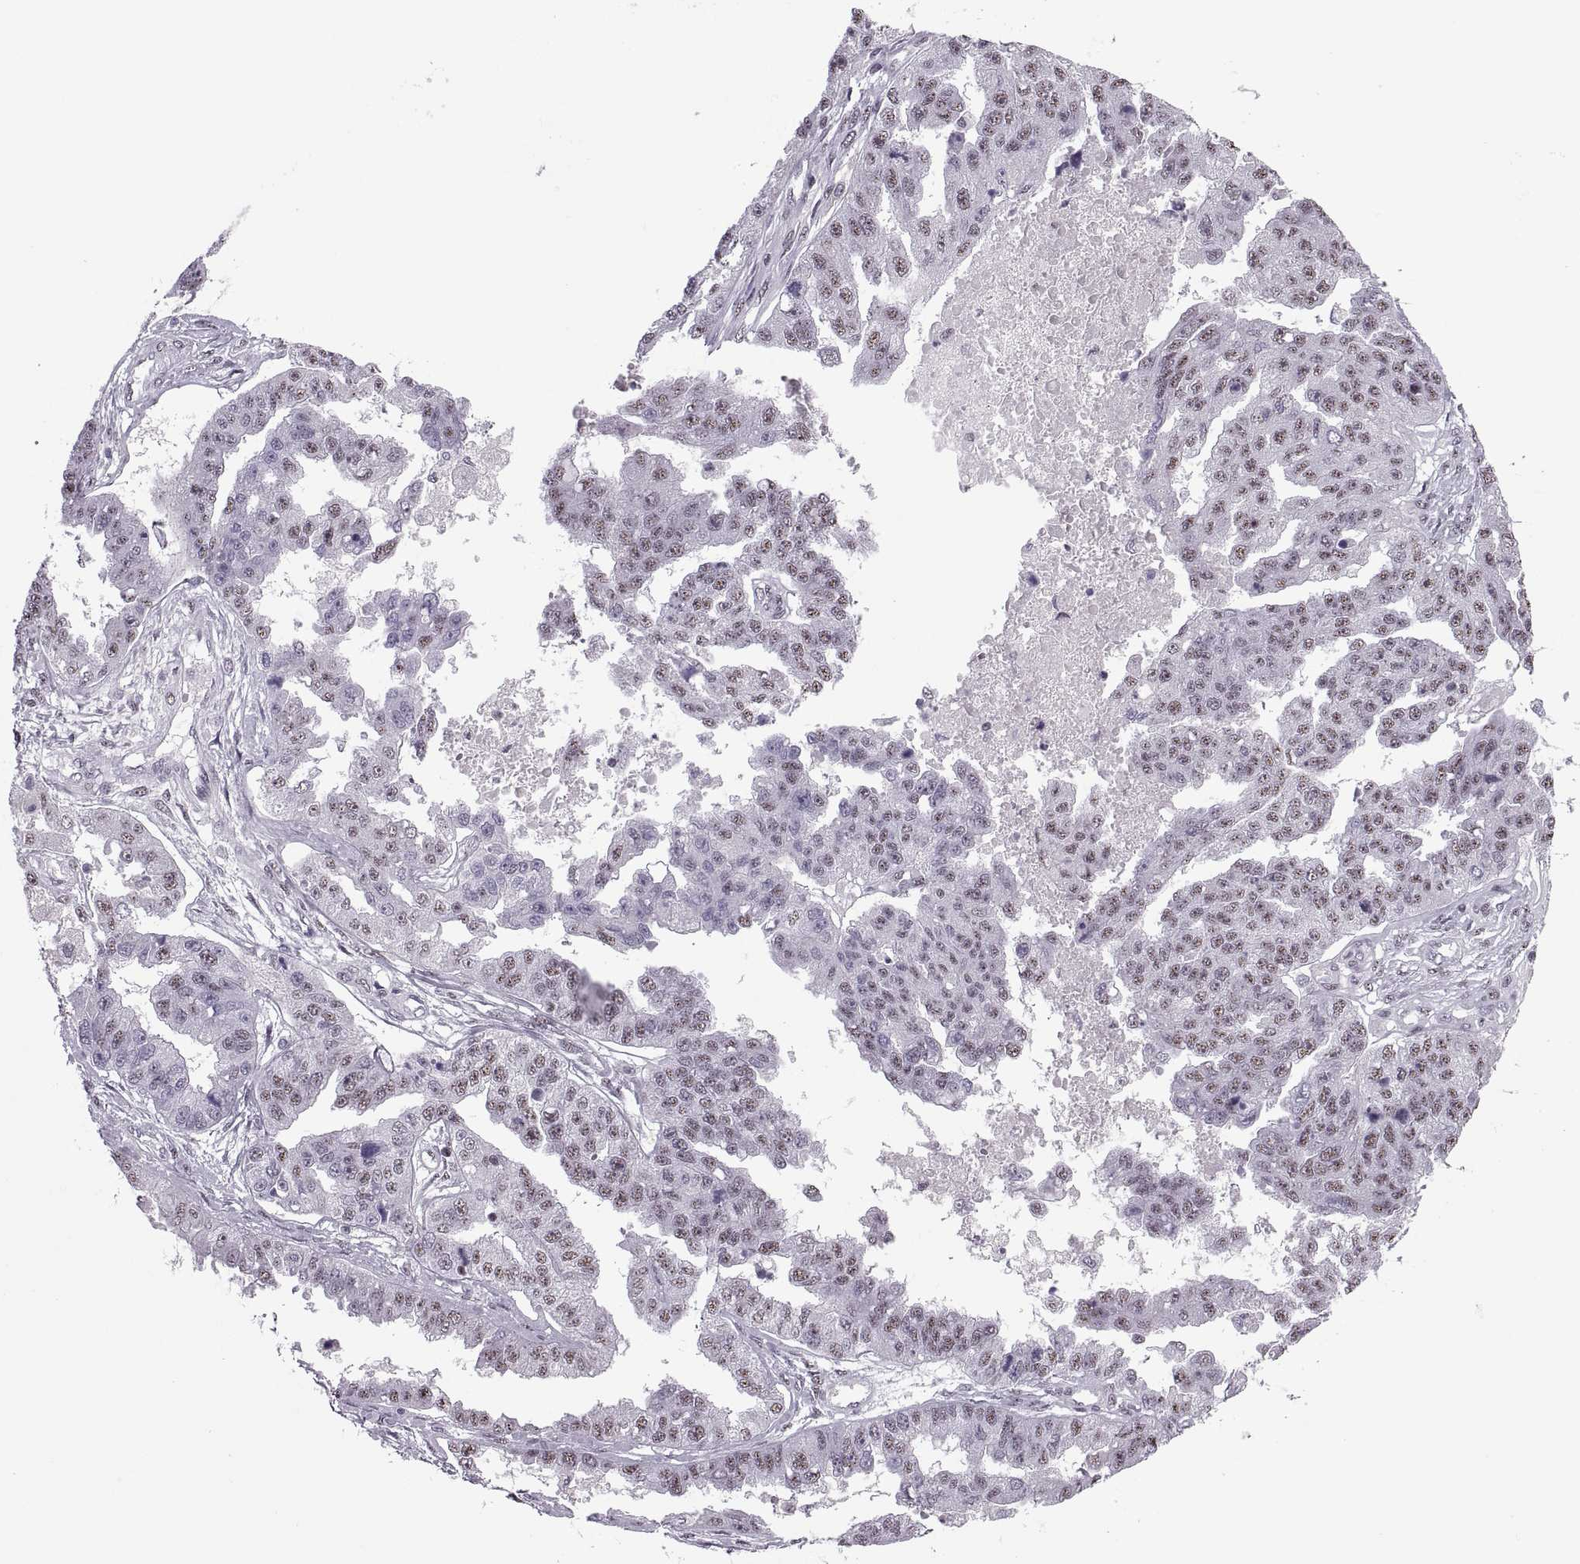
{"staining": {"intensity": "weak", "quantity": ">75%", "location": "nuclear"}, "tissue": "ovarian cancer", "cell_type": "Tumor cells", "image_type": "cancer", "snomed": [{"axis": "morphology", "description": "Cystadenocarcinoma, serous, NOS"}, {"axis": "topography", "description": "Ovary"}], "caption": "A photomicrograph of human serous cystadenocarcinoma (ovarian) stained for a protein shows weak nuclear brown staining in tumor cells.", "gene": "MAGEA4", "patient": {"sex": "female", "age": 58}}